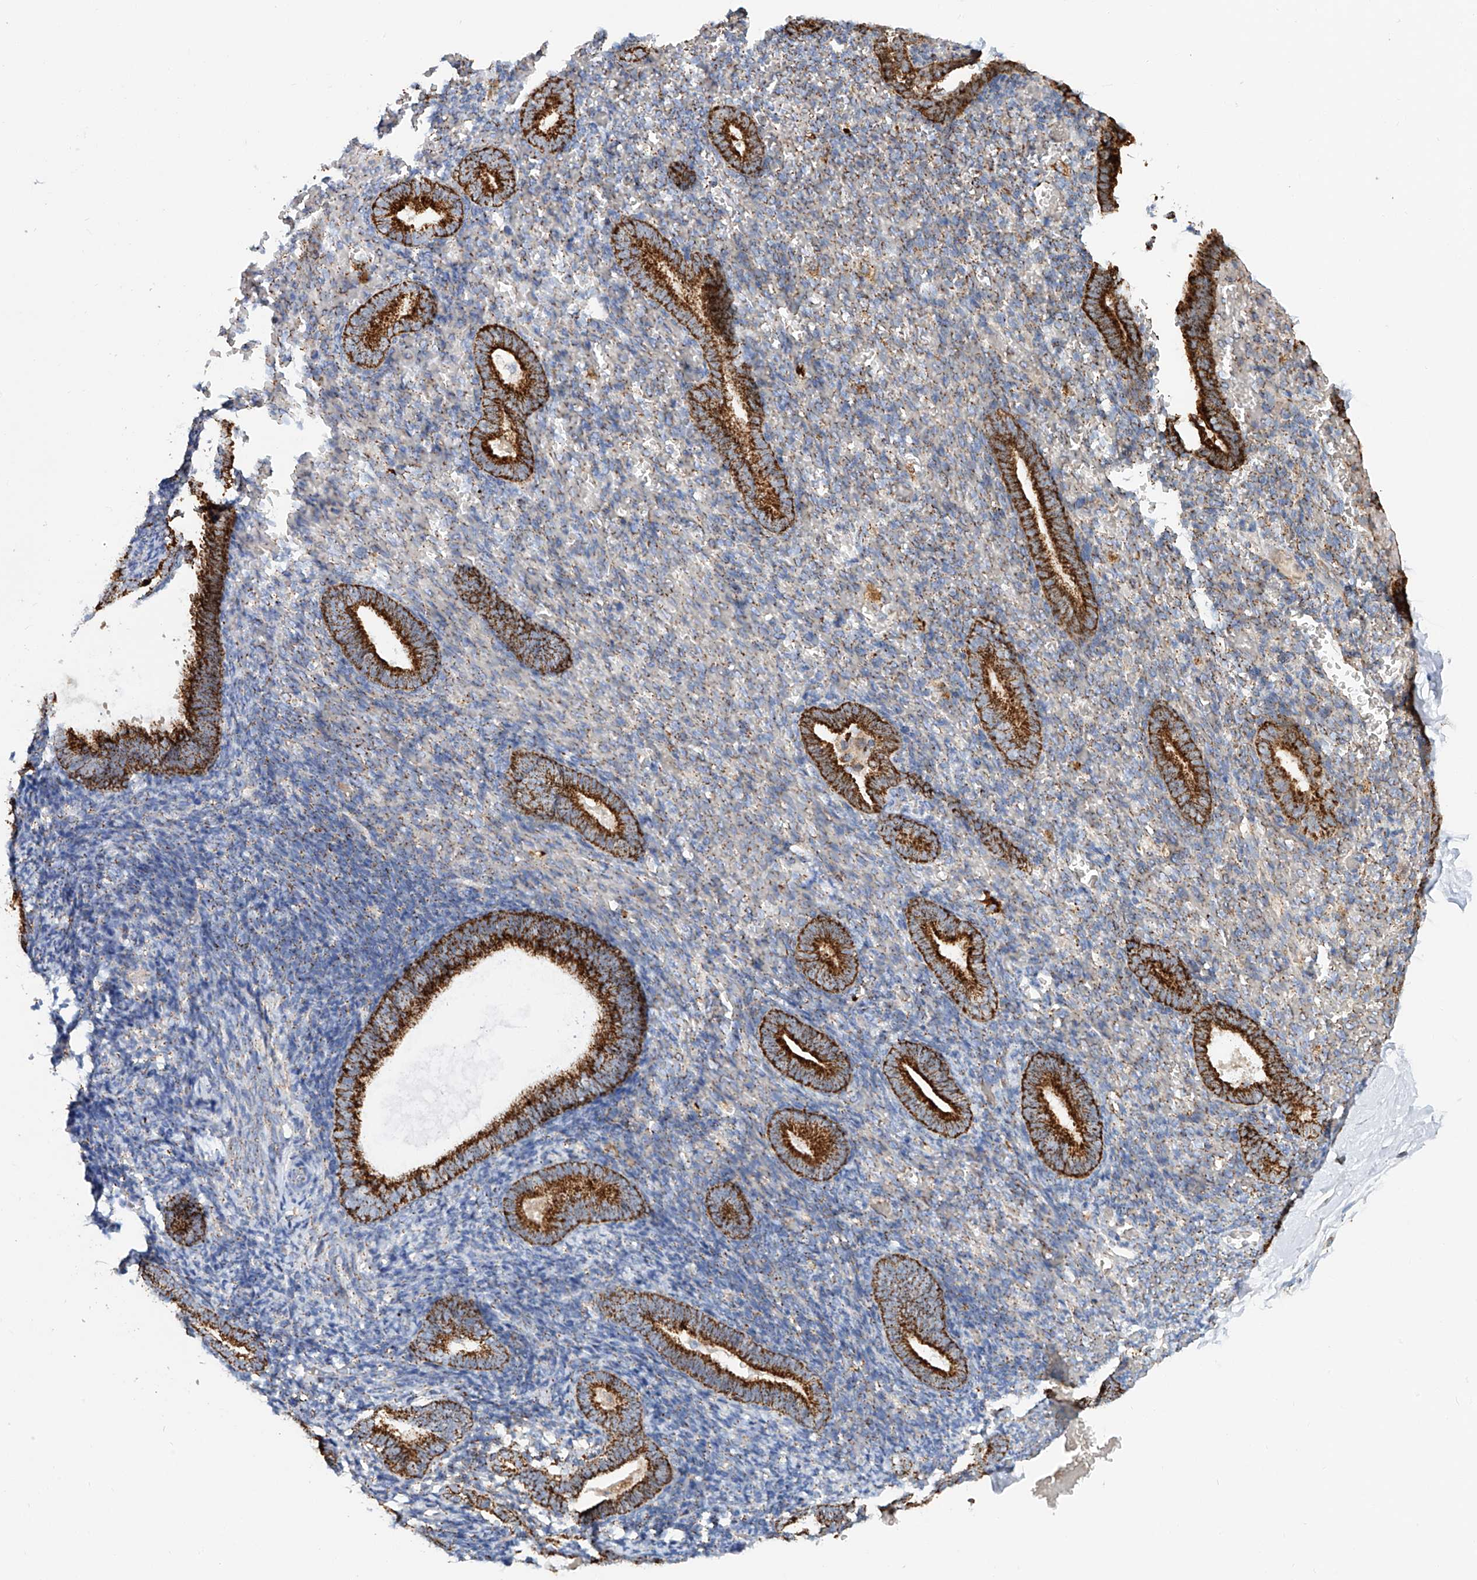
{"staining": {"intensity": "moderate", "quantity": "25%-75%", "location": "cytoplasmic/membranous"}, "tissue": "endometrium", "cell_type": "Cells in endometrial stroma", "image_type": "normal", "snomed": [{"axis": "morphology", "description": "Normal tissue, NOS"}, {"axis": "topography", "description": "Endometrium"}], "caption": "The immunohistochemical stain shows moderate cytoplasmic/membranous staining in cells in endometrial stroma of normal endometrium.", "gene": "CARD10", "patient": {"sex": "female", "age": 51}}